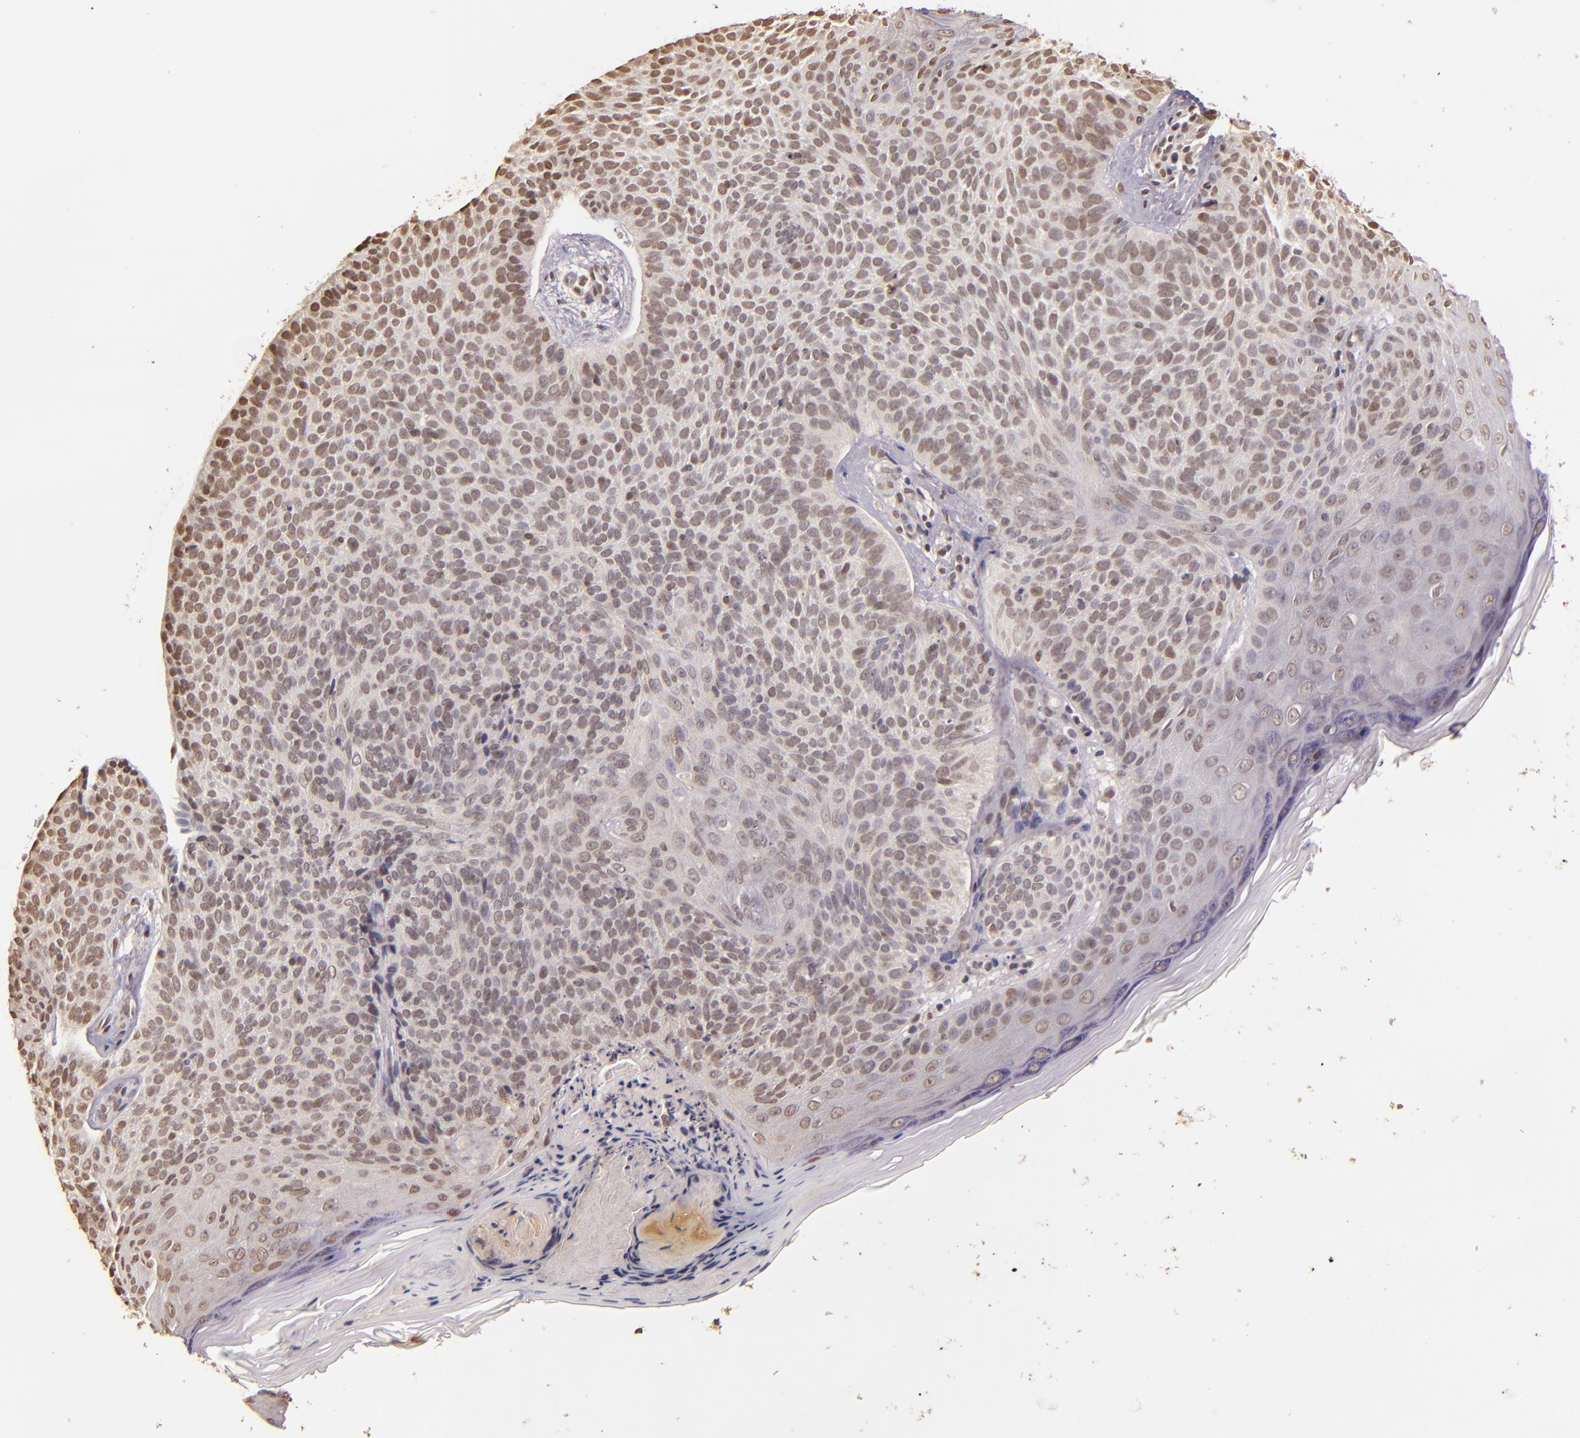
{"staining": {"intensity": "negative", "quantity": "none", "location": "none"}, "tissue": "skin cancer", "cell_type": "Tumor cells", "image_type": "cancer", "snomed": [{"axis": "morphology", "description": "Basal cell carcinoma"}, {"axis": "topography", "description": "Skin"}], "caption": "The photomicrograph displays no significant expression in tumor cells of skin cancer.", "gene": "CUL1", "patient": {"sex": "female", "age": 78}}